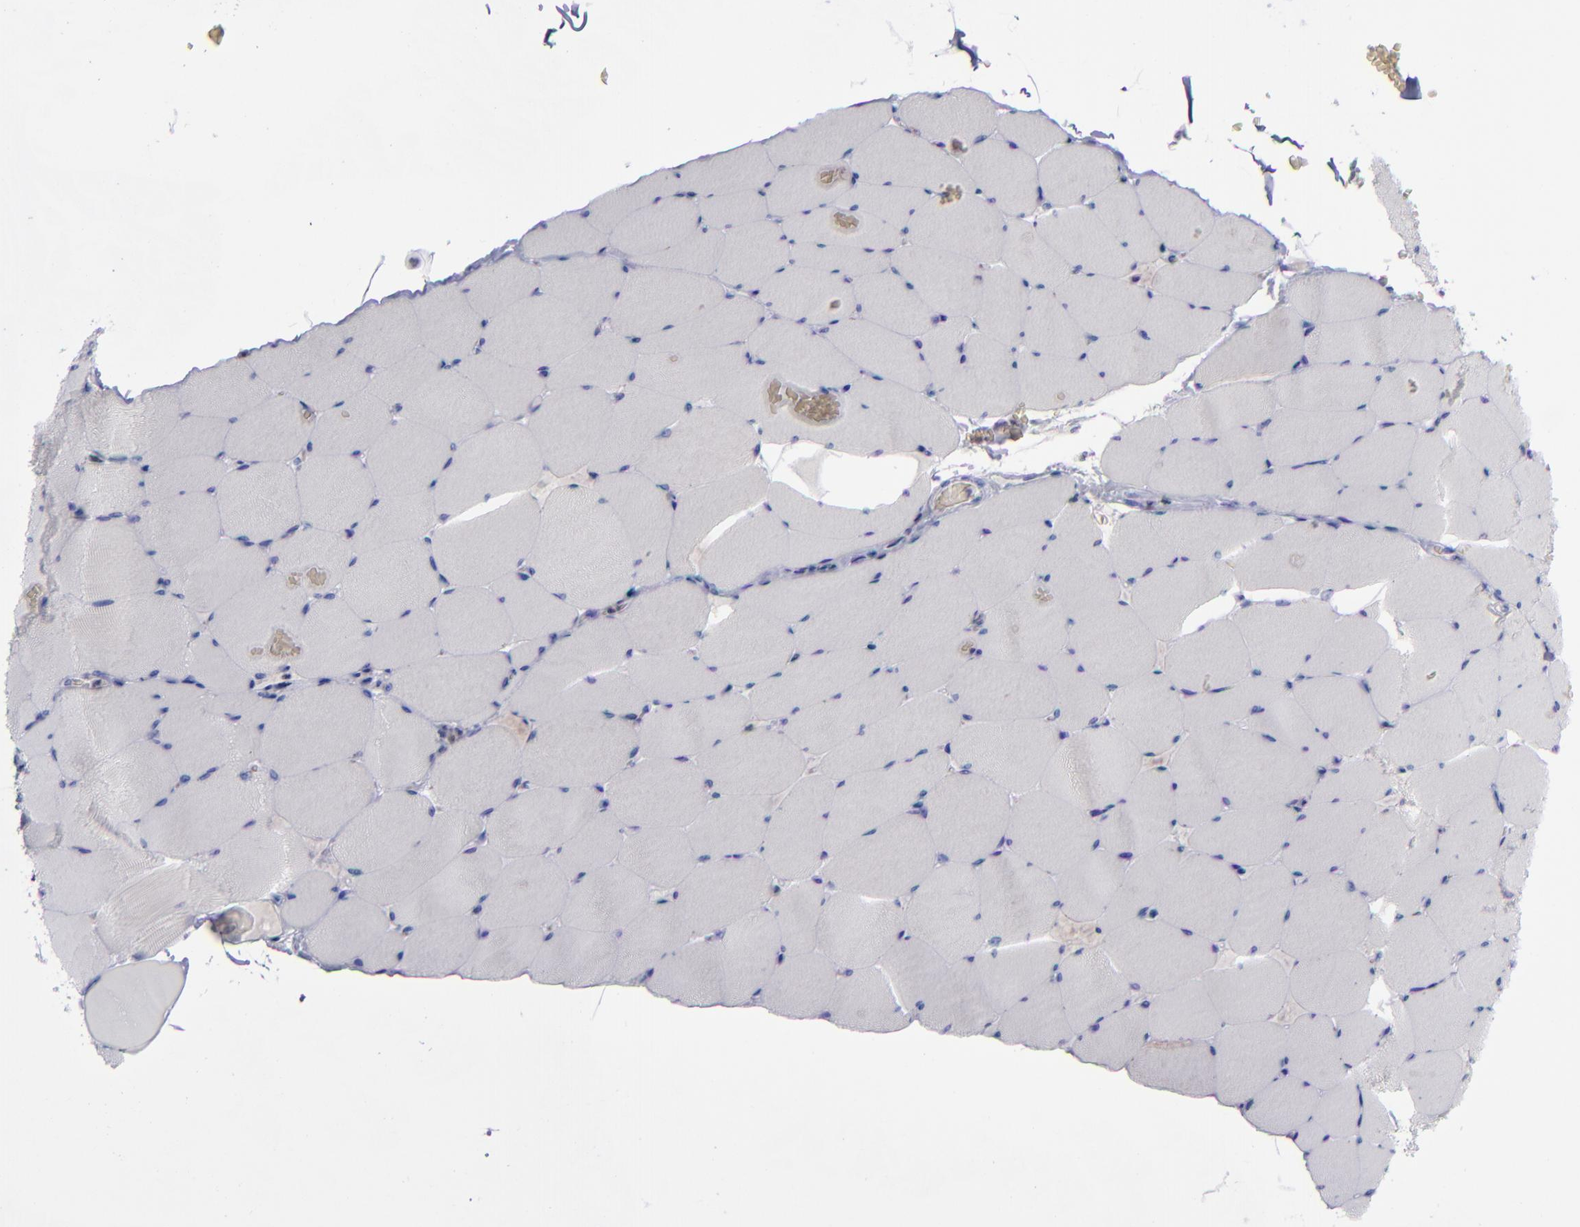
{"staining": {"intensity": "negative", "quantity": "none", "location": "none"}, "tissue": "skeletal muscle", "cell_type": "Myocytes", "image_type": "normal", "snomed": [{"axis": "morphology", "description": "Normal tissue, NOS"}, {"axis": "topography", "description": "Skeletal muscle"}], "caption": "Skeletal muscle was stained to show a protein in brown. There is no significant positivity in myocytes. (Stains: DAB (3,3'-diaminobenzidine) immunohistochemistry with hematoxylin counter stain, Microscopy: brightfield microscopy at high magnification).", "gene": "AURKA", "patient": {"sex": "male", "age": 62}}